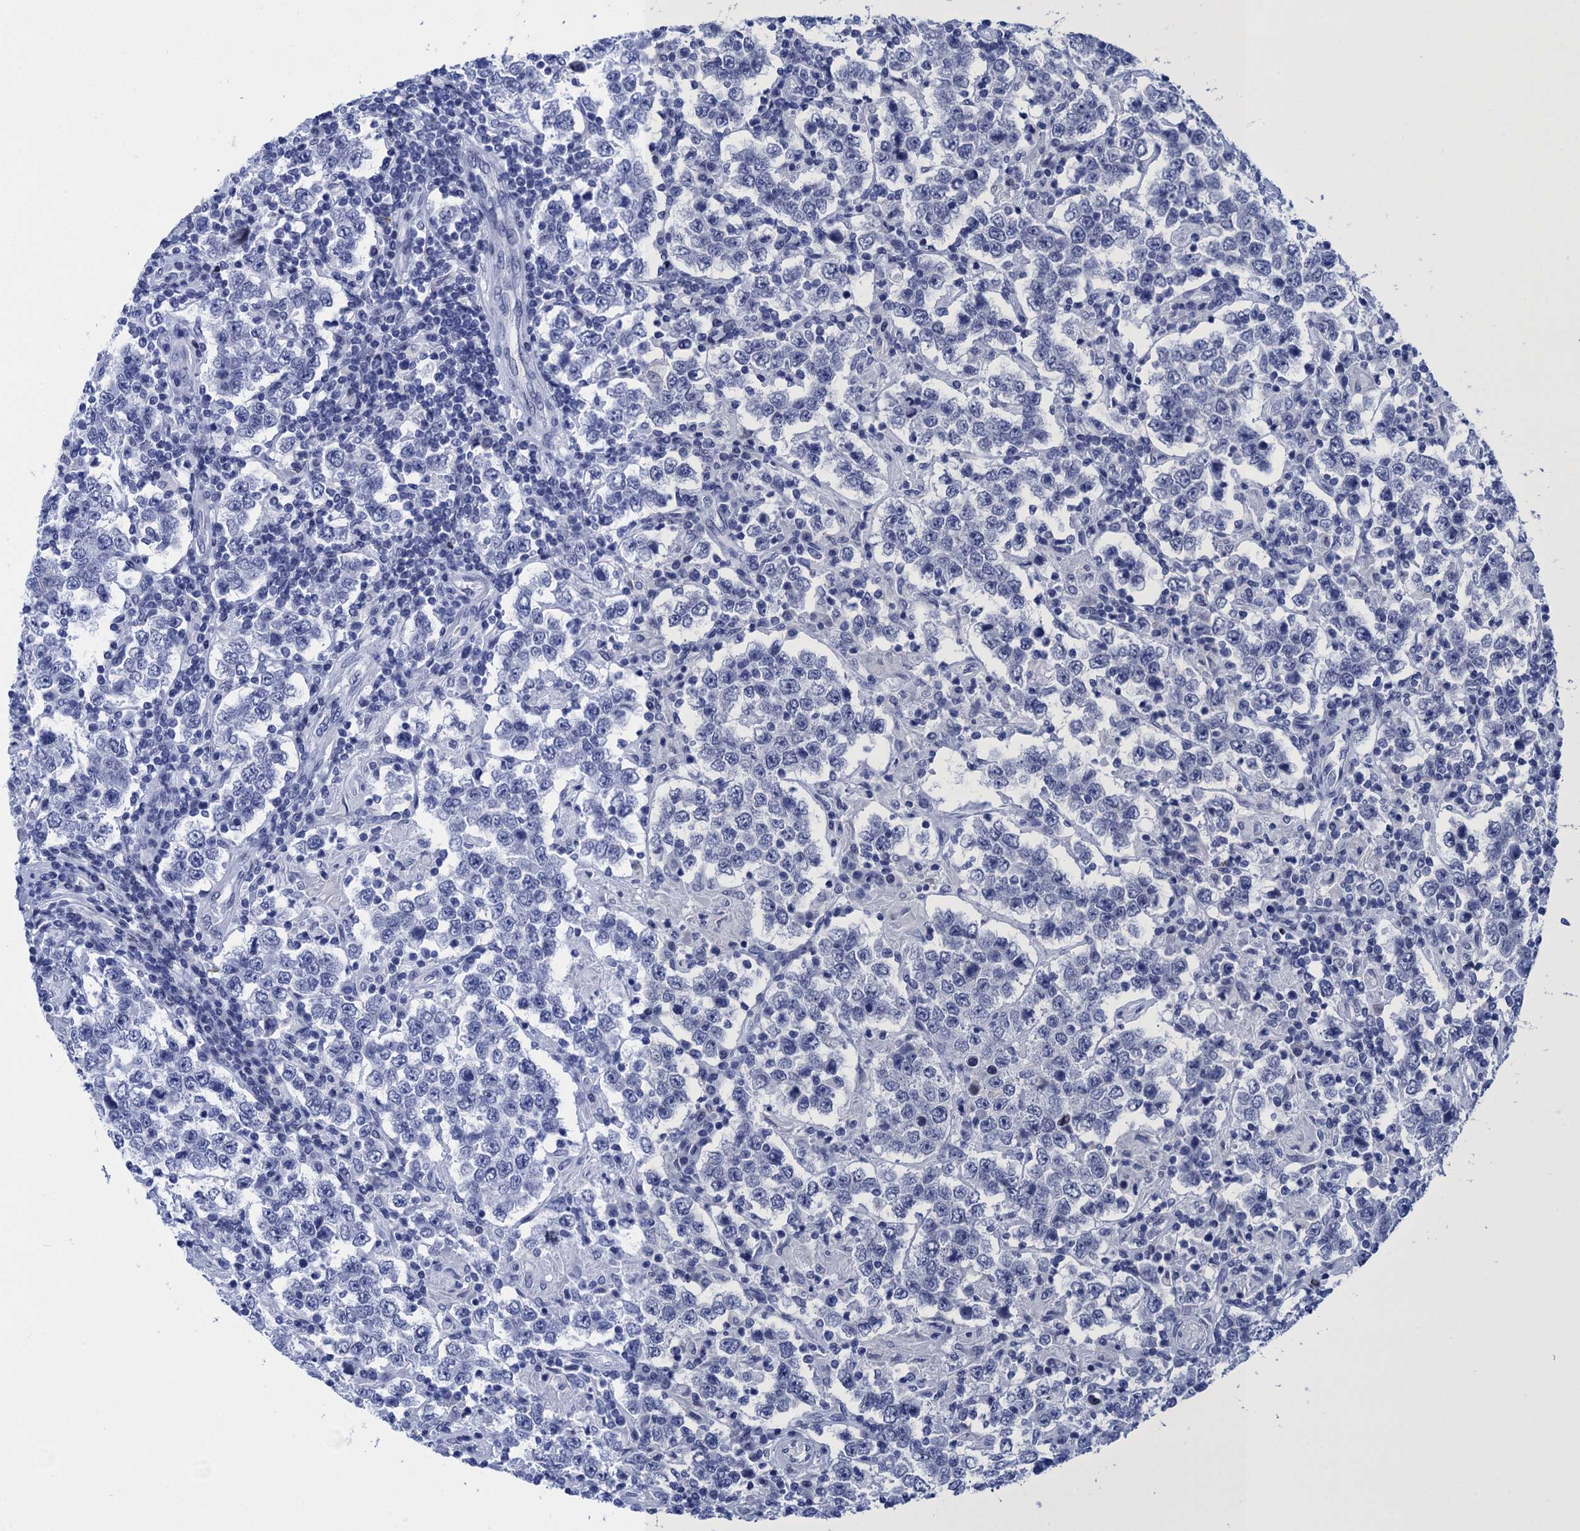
{"staining": {"intensity": "negative", "quantity": "none", "location": "none"}, "tissue": "testis cancer", "cell_type": "Tumor cells", "image_type": "cancer", "snomed": [{"axis": "morphology", "description": "Normal tissue, NOS"}, {"axis": "morphology", "description": "Urothelial carcinoma, High grade"}, {"axis": "morphology", "description": "Seminoma, NOS"}, {"axis": "morphology", "description": "Carcinoma, Embryonal, NOS"}, {"axis": "topography", "description": "Urinary bladder"}, {"axis": "topography", "description": "Testis"}], "caption": "Immunohistochemistry (IHC) histopathology image of neoplastic tissue: human testis cancer stained with DAB exhibits no significant protein positivity in tumor cells.", "gene": "METTL25", "patient": {"sex": "male", "age": 41}}